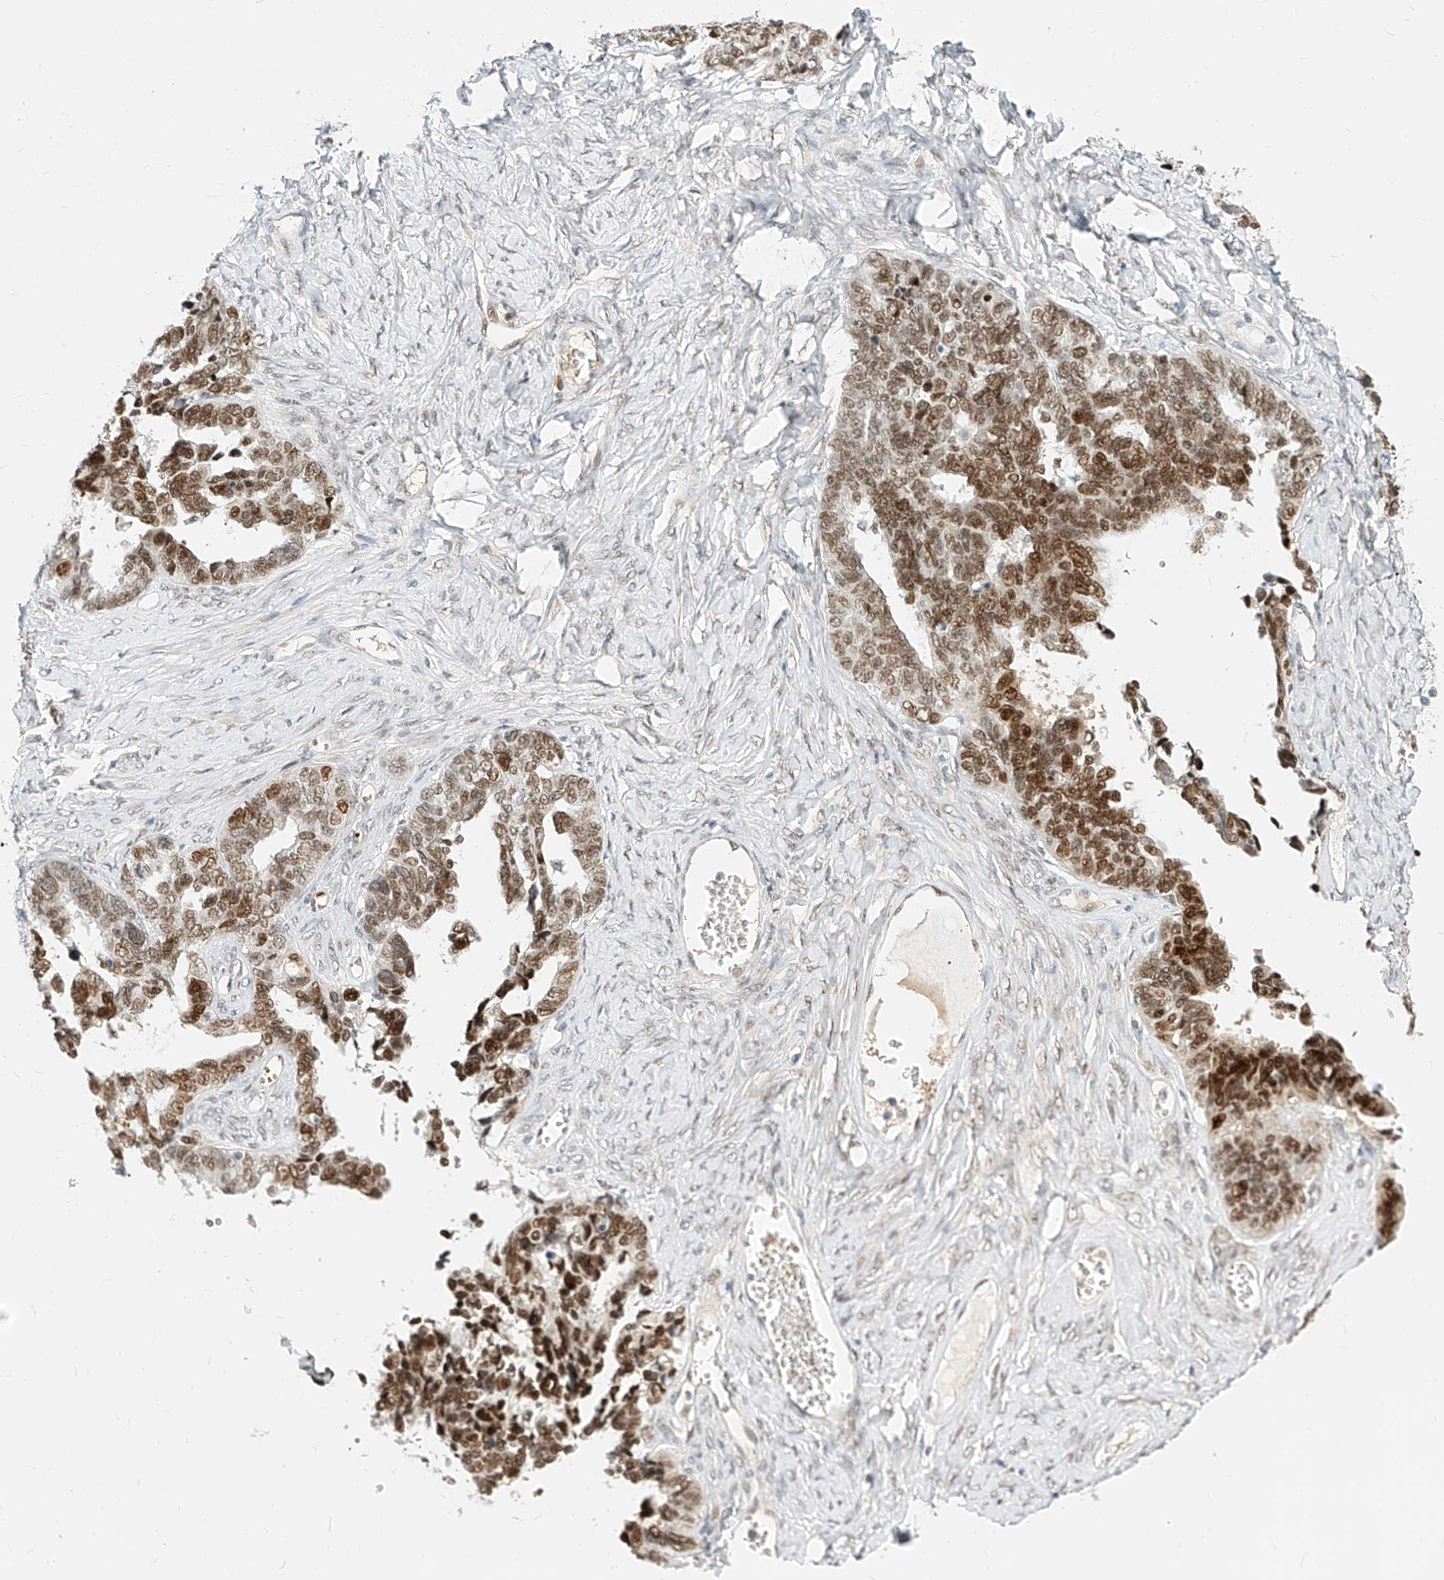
{"staining": {"intensity": "moderate", "quantity": ">75%", "location": "nuclear"}, "tissue": "ovarian cancer", "cell_type": "Tumor cells", "image_type": "cancer", "snomed": [{"axis": "morphology", "description": "Cystadenocarcinoma, serous, NOS"}, {"axis": "topography", "description": "Ovary"}], "caption": "An image of human ovarian cancer (serous cystadenocarcinoma) stained for a protein displays moderate nuclear brown staining in tumor cells. The protein is stained brown, and the nuclei are stained in blue (DAB IHC with brightfield microscopy, high magnification).", "gene": "CBX8", "patient": {"sex": "female", "age": 79}}